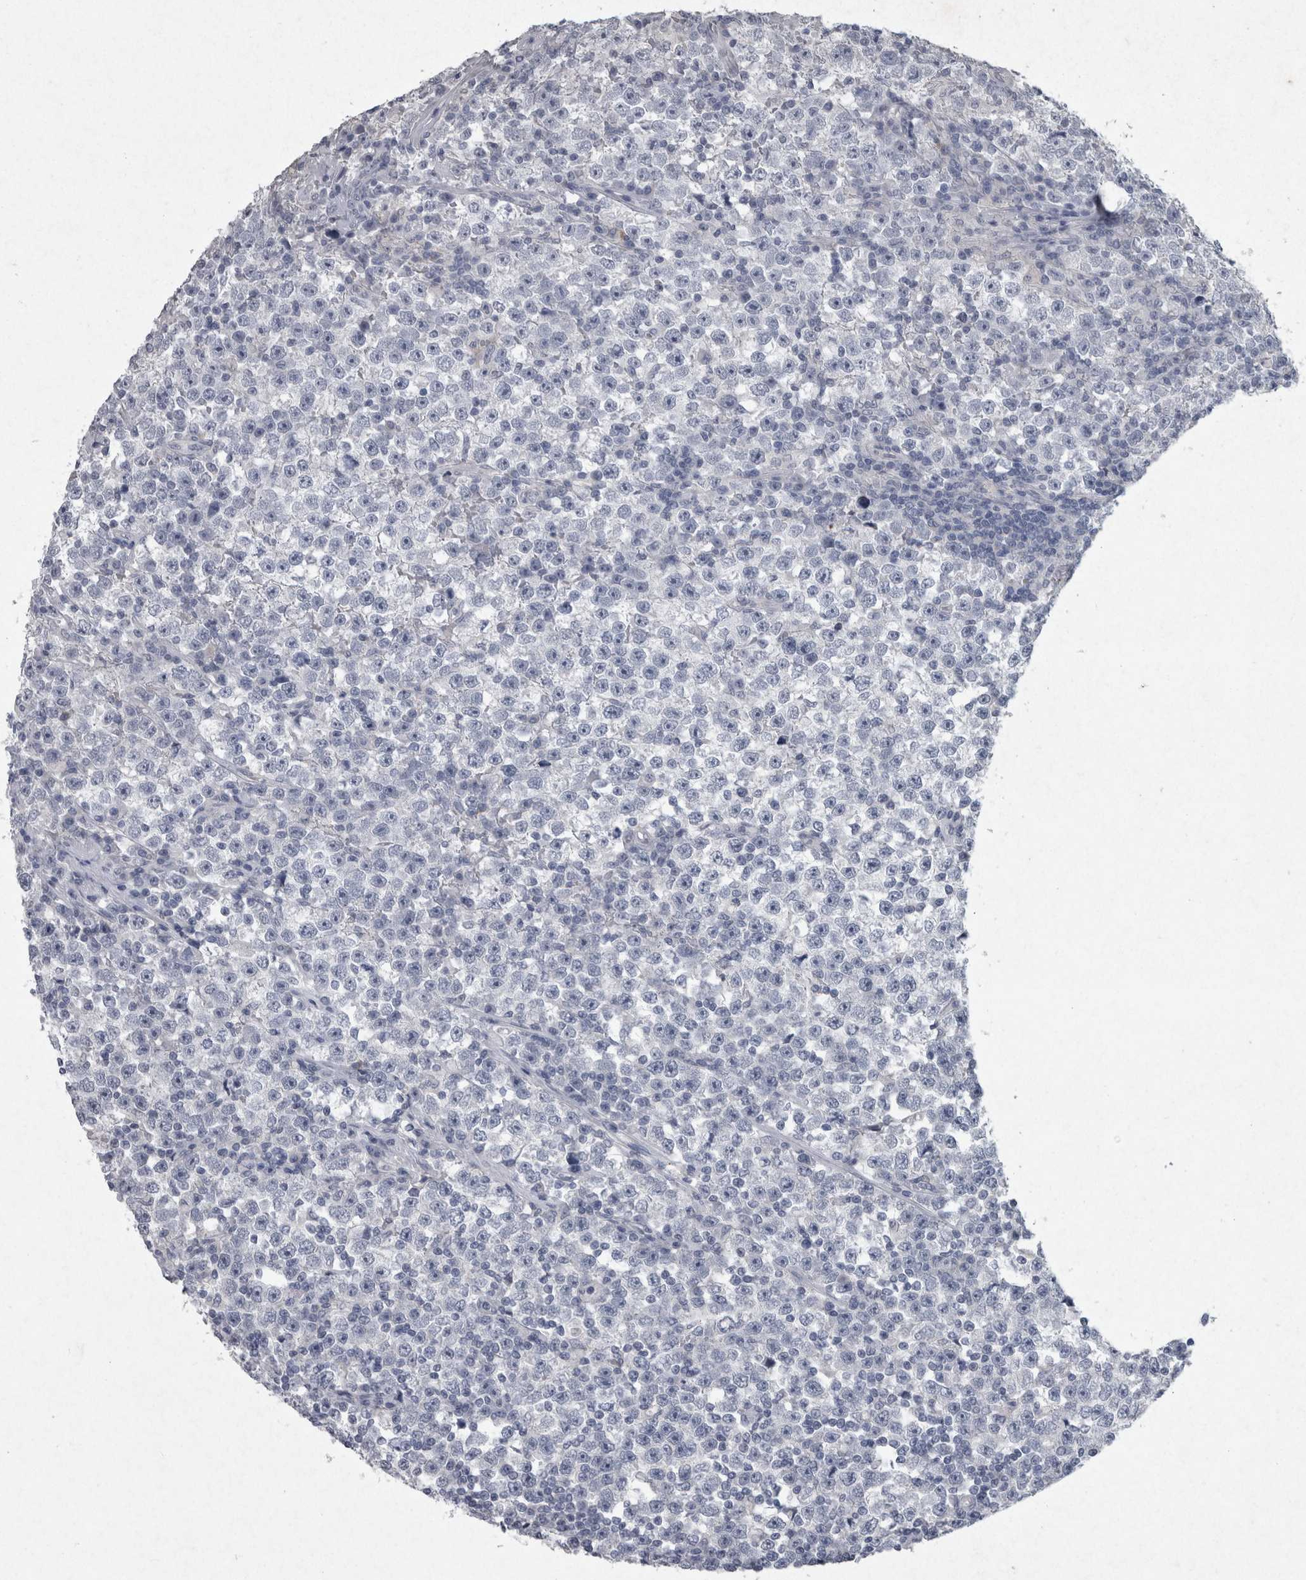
{"staining": {"intensity": "negative", "quantity": "none", "location": "none"}, "tissue": "testis cancer", "cell_type": "Tumor cells", "image_type": "cancer", "snomed": [{"axis": "morphology", "description": "Seminoma, NOS"}, {"axis": "topography", "description": "Testis"}], "caption": "Immunohistochemical staining of human testis cancer reveals no significant expression in tumor cells.", "gene": "PDX1", "patient": {"sex": "male", "age": 43}}